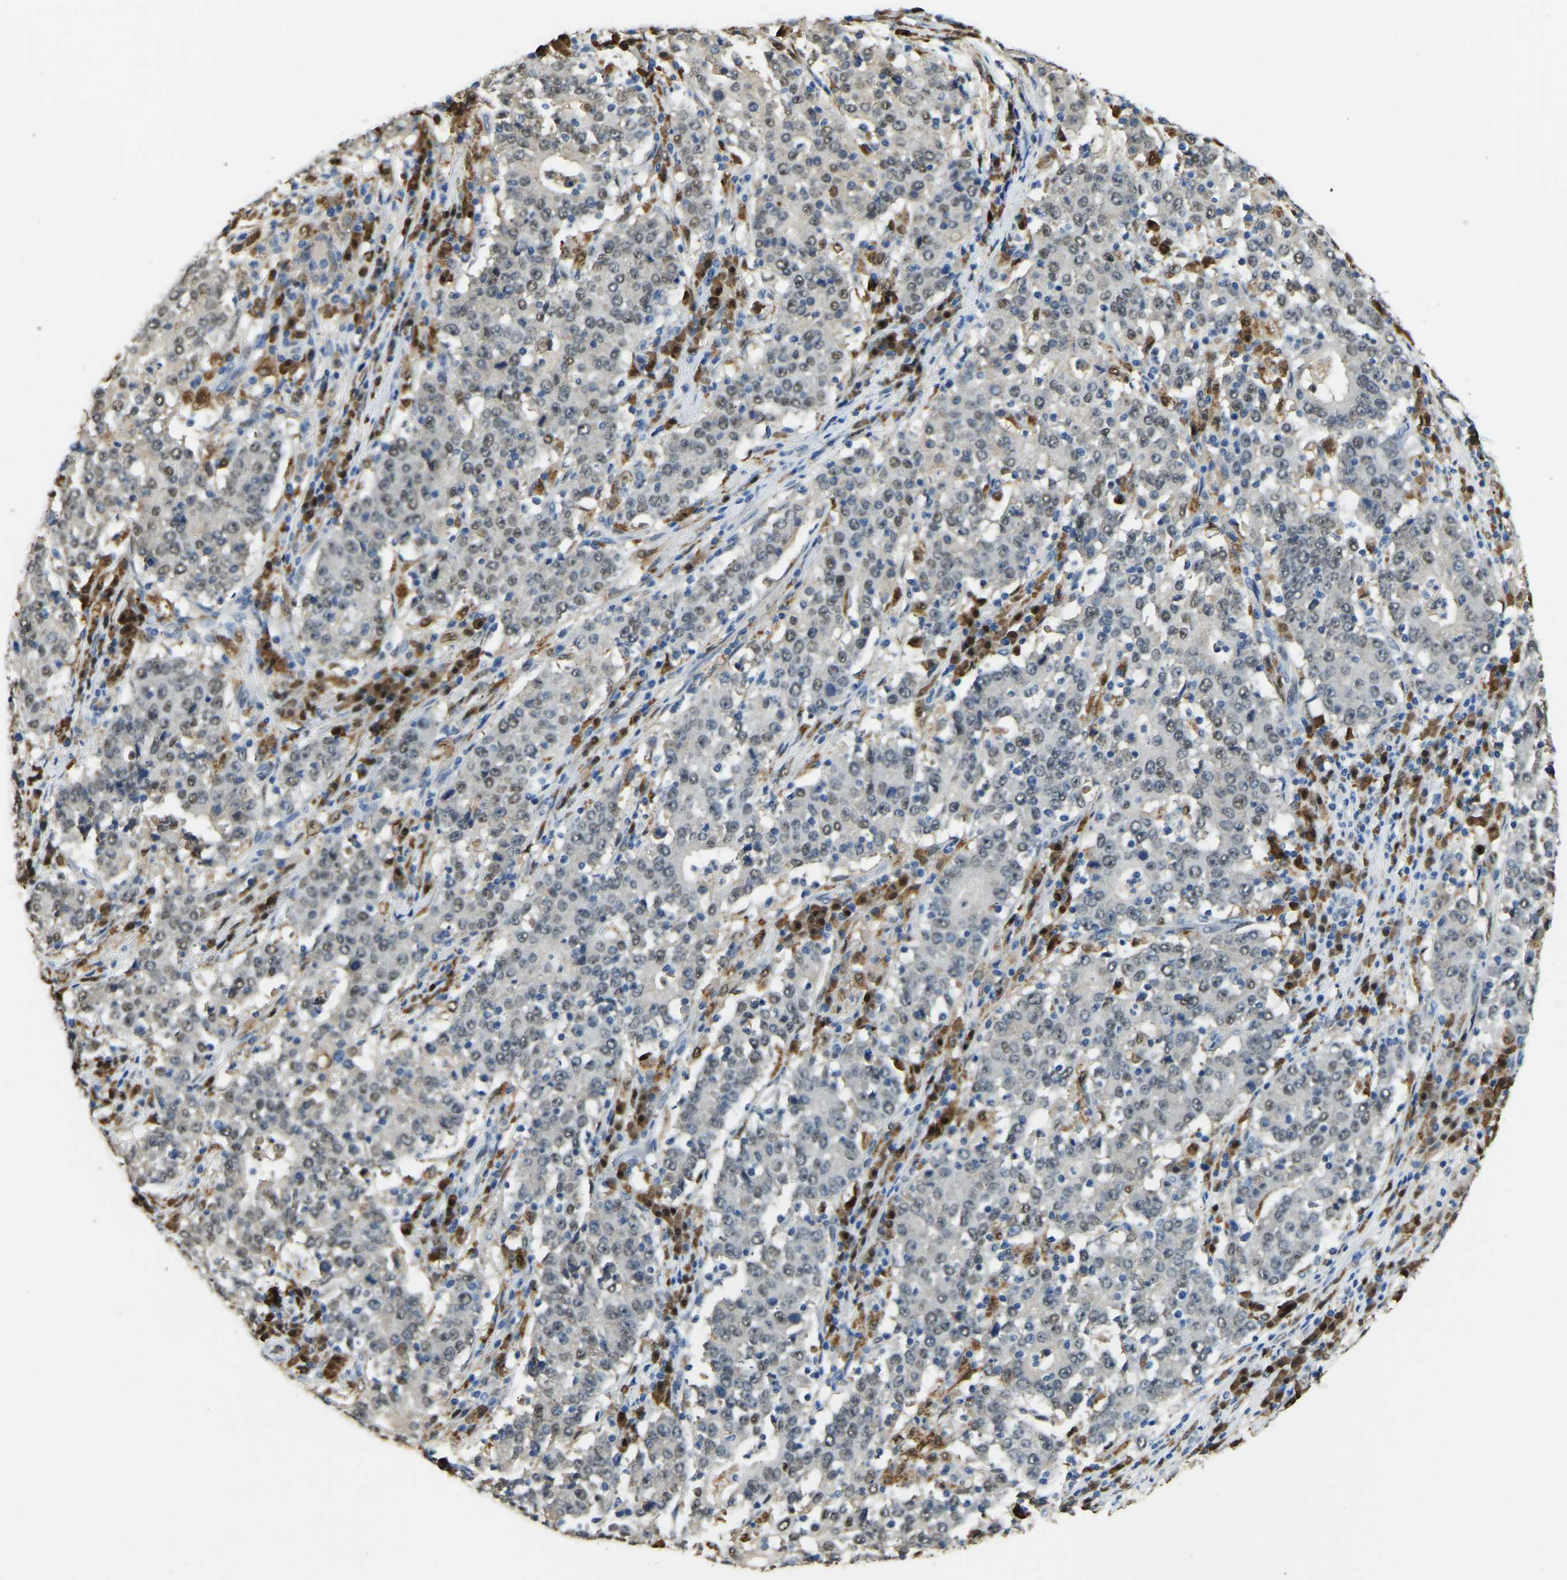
{"staining": {"intensity": "moderate", "quantity": "25%-75%", "location": "nuclear"}, "tissue": "stomach cancer", "cell_type": "Tumor cells", "image_type": "cancer", "snomed": [{"axis": "morphology", "description": "Adenocarcinoma, NOS"}, {"axis": "topography", "description": "Stomach"}], "caption": "Protein expression analysis of human stomach cancer reveals moderate nuclear staining in approximately 25%-75% of tumor cells. (DAB = brown stain, brightfield microscopy at high magnification).", "gene": "NANS", "patient": {"sex": "male", "age": 59}}